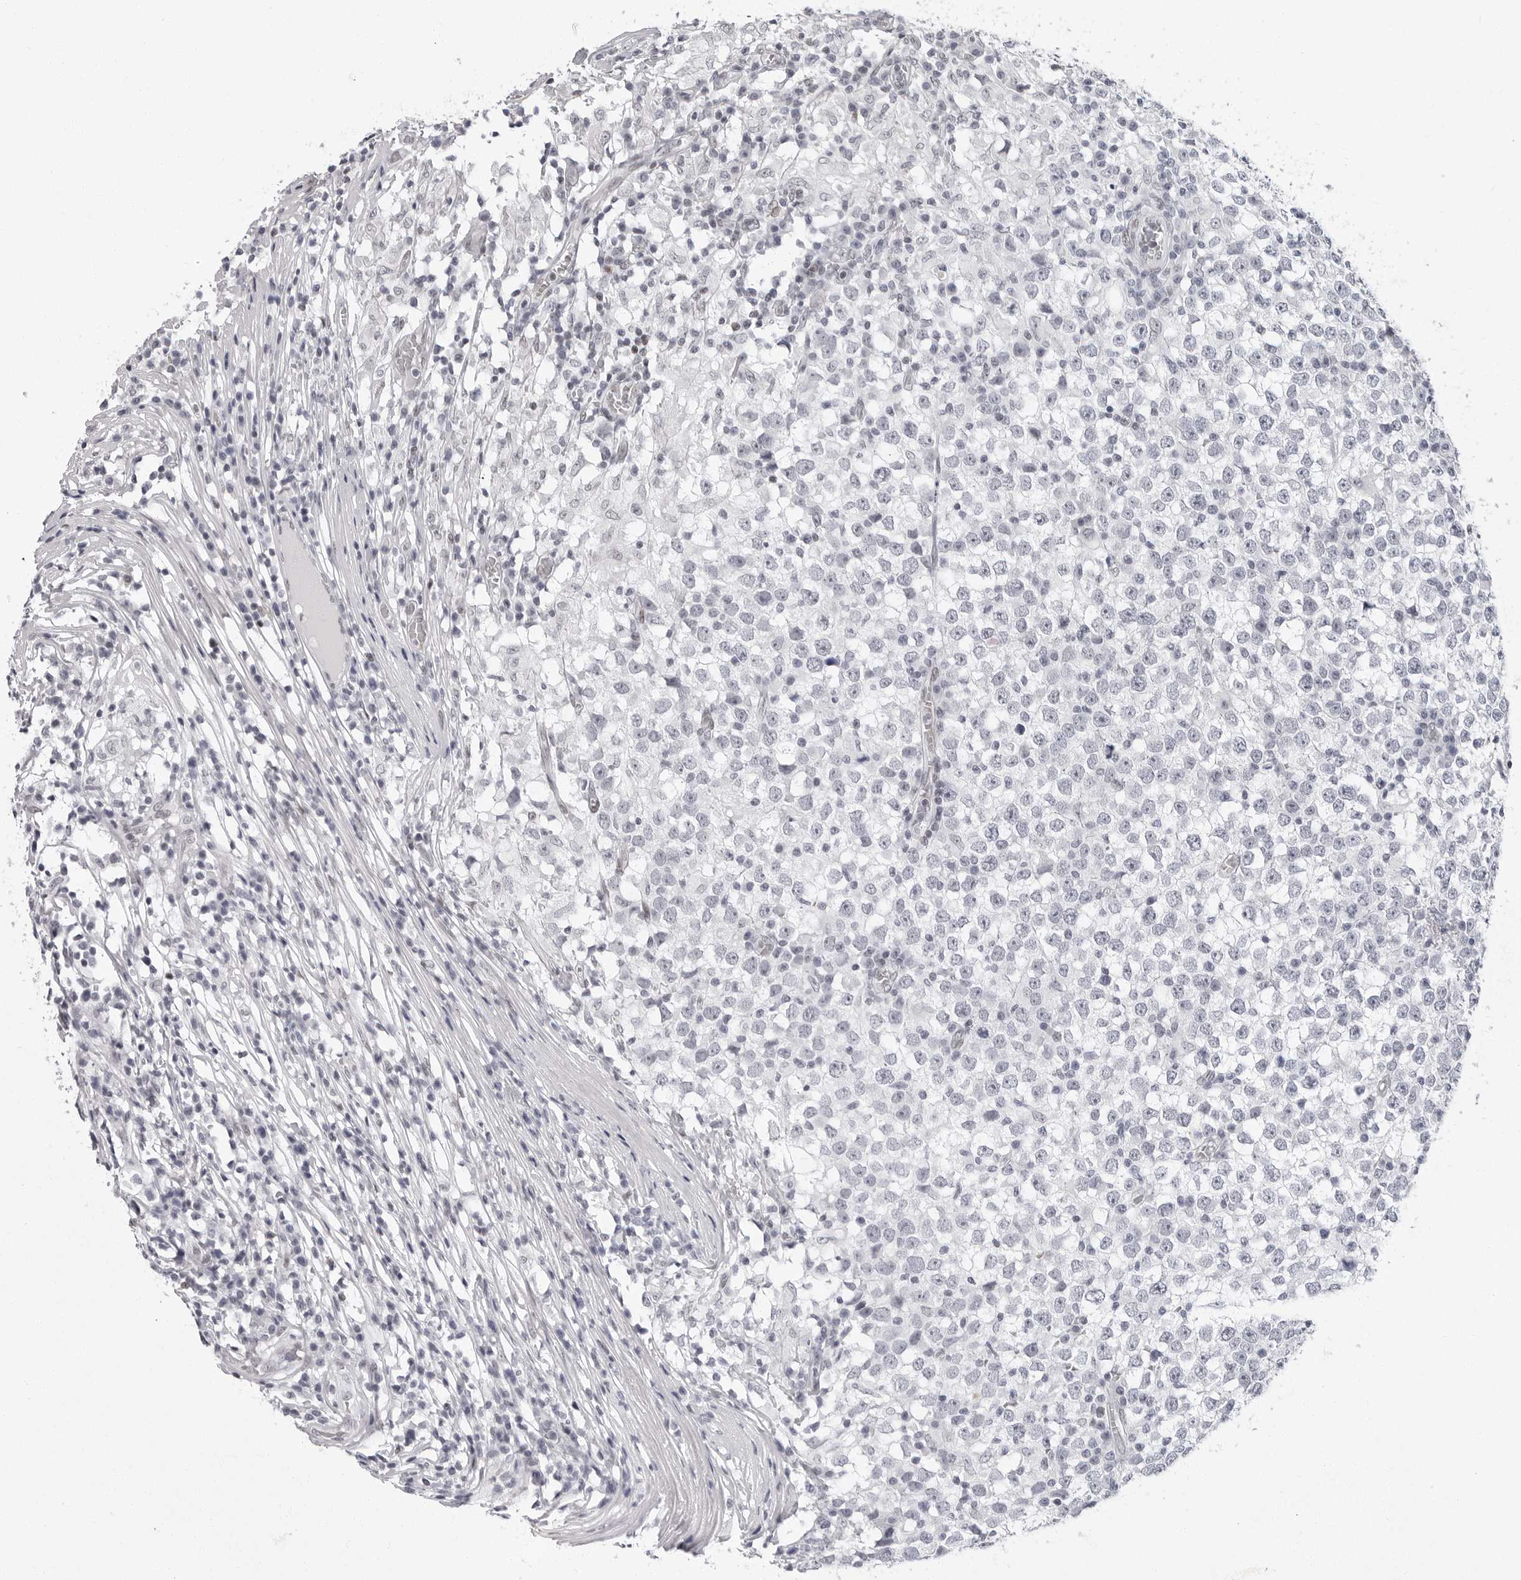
{"staining": {"intensity": "negative", "quantity": "none", "location": "none"}, "tissue": "testis cancer", "cell_type": "Tumor cells", "image_type": "cancer", "snomed": [{"axis": "morphology", "description": "Seminoma, NOS"}, {"axis": "topography", "description": "Testis"}], "caption": "Micrograph shows no protein positivity in tumor cells of testis cancer tissue.", "gene": "VEZF1", "patient": {"sex": "male", "age": 65}}